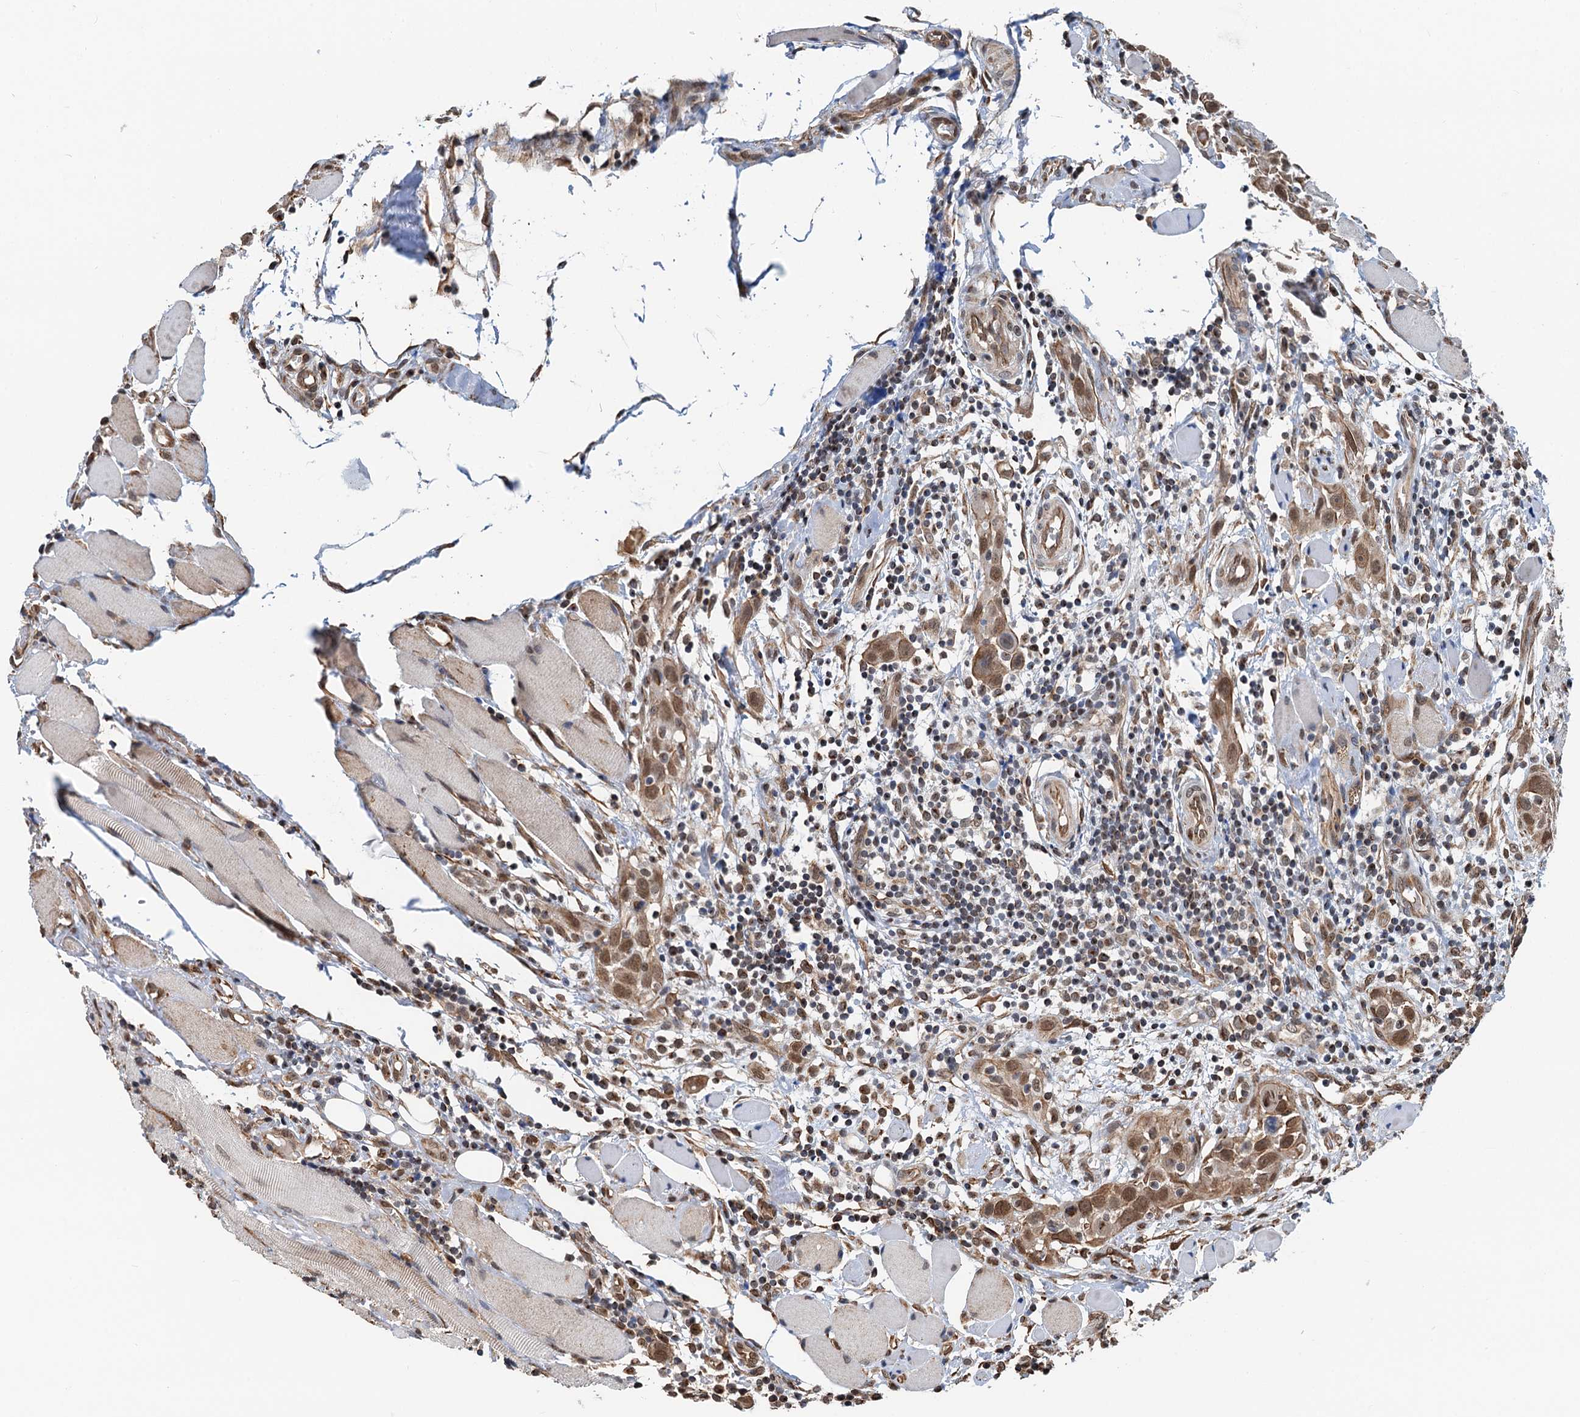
{"staining": {"intensity": "moderate", "quantity": ">75%", "location": "nuclear"}, "tissue": "head and neck cancer", "cell_type": "Tumor cells", "image_type": "cancer", "snomed": [{"axis": "morphology", "description": "Squamous cell carcinoma, NOS"}, {"axis": "topography", "description": "Oral tissue"}, {"axis": "topography", "description": "Head-Neck"}], "caption": "This image shows head and neck cancer stained with IHC to label a protein in brown. The nuclear of tumor cells show moderate positivity for the protein. Nuclei are counter-stained blue.", "gene": "CFDP1", "patient": {"sex": "female", "age": 50}}